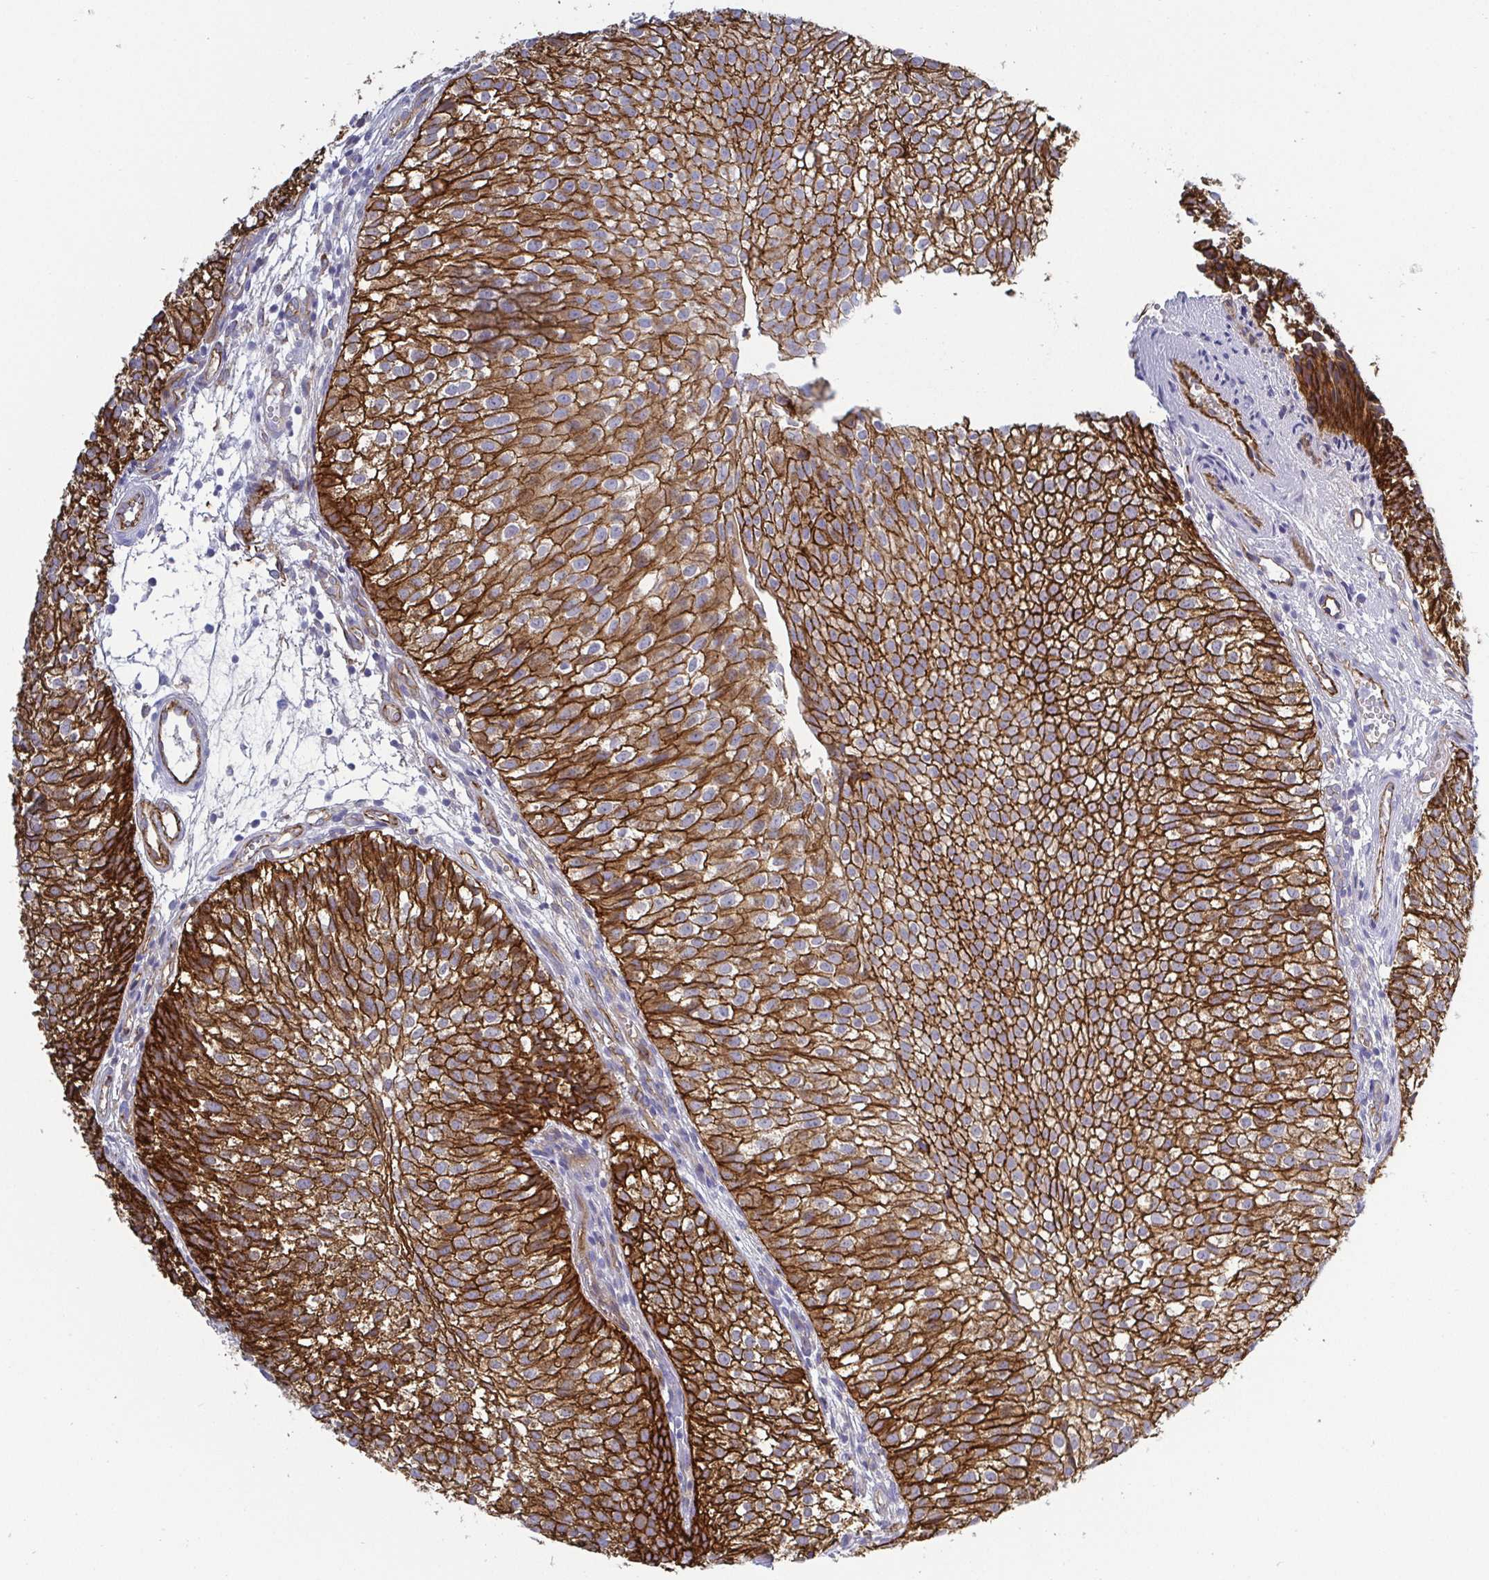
{"staining": {"intensity": "strong", "quantity": ">75%", "location": "cytoplasmic/membranous"}, "tissue": "urothelial cancer", "cell_type": "Tumor cells", "image_type": "cancer", "snomed": [{"axis": "morphology", "description": "Urothelial carcinoma, Low grade"}, {"axis": "topography", "description": "Urinary bladder"}], "caption": "There is high levels of strong cytoplasmic/membranous positivity in tumor cells of low-grade urothelial carcinoma, as demonstrated by immunohistochemical staining (brown color).", "gene": "LIMA1", "patient": {"sex": "male", "age": 70}}